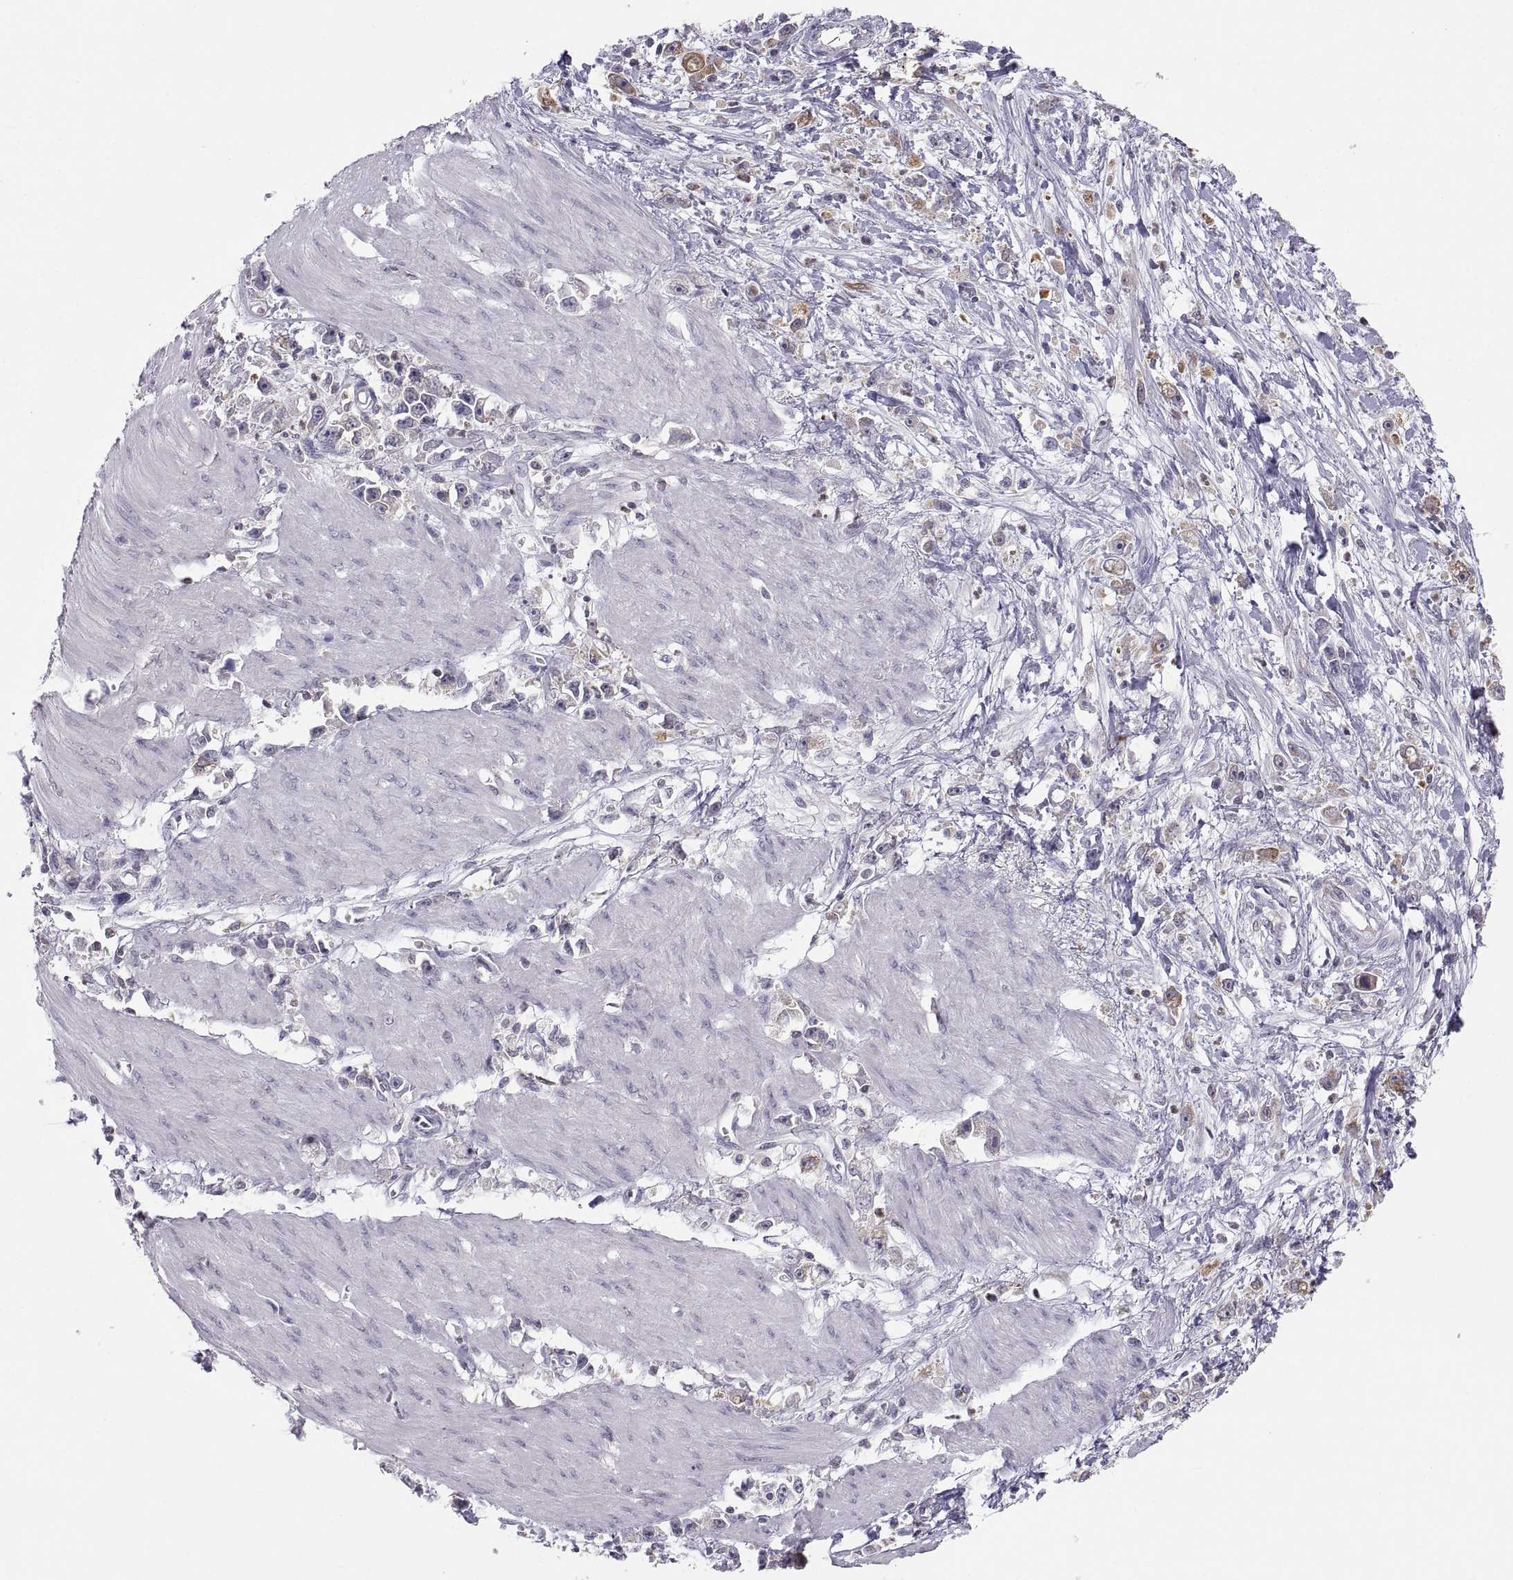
{"staining": {"intensity": "moderate", "quantity": "<25%", "location": "cytoplasmic/membranous"}, "tissue": "stomach cancer", "cell_type": "Tumor cells", "image_type": "cancer", "snomed": [{"axis": "morphology", "description": "Adenocarcinoma, NOS"}, {"axis": "topography", "description": "Stomach"}], "caption": "High-power microscopy captured an IHC image of adenocarcinoma (stomach), revealing moderate cytoplasmic/membranous positivity in approximately <25% of tumor cells.", "gene": "ERO1A", "patient": {"sex": "female", "age": 59}}